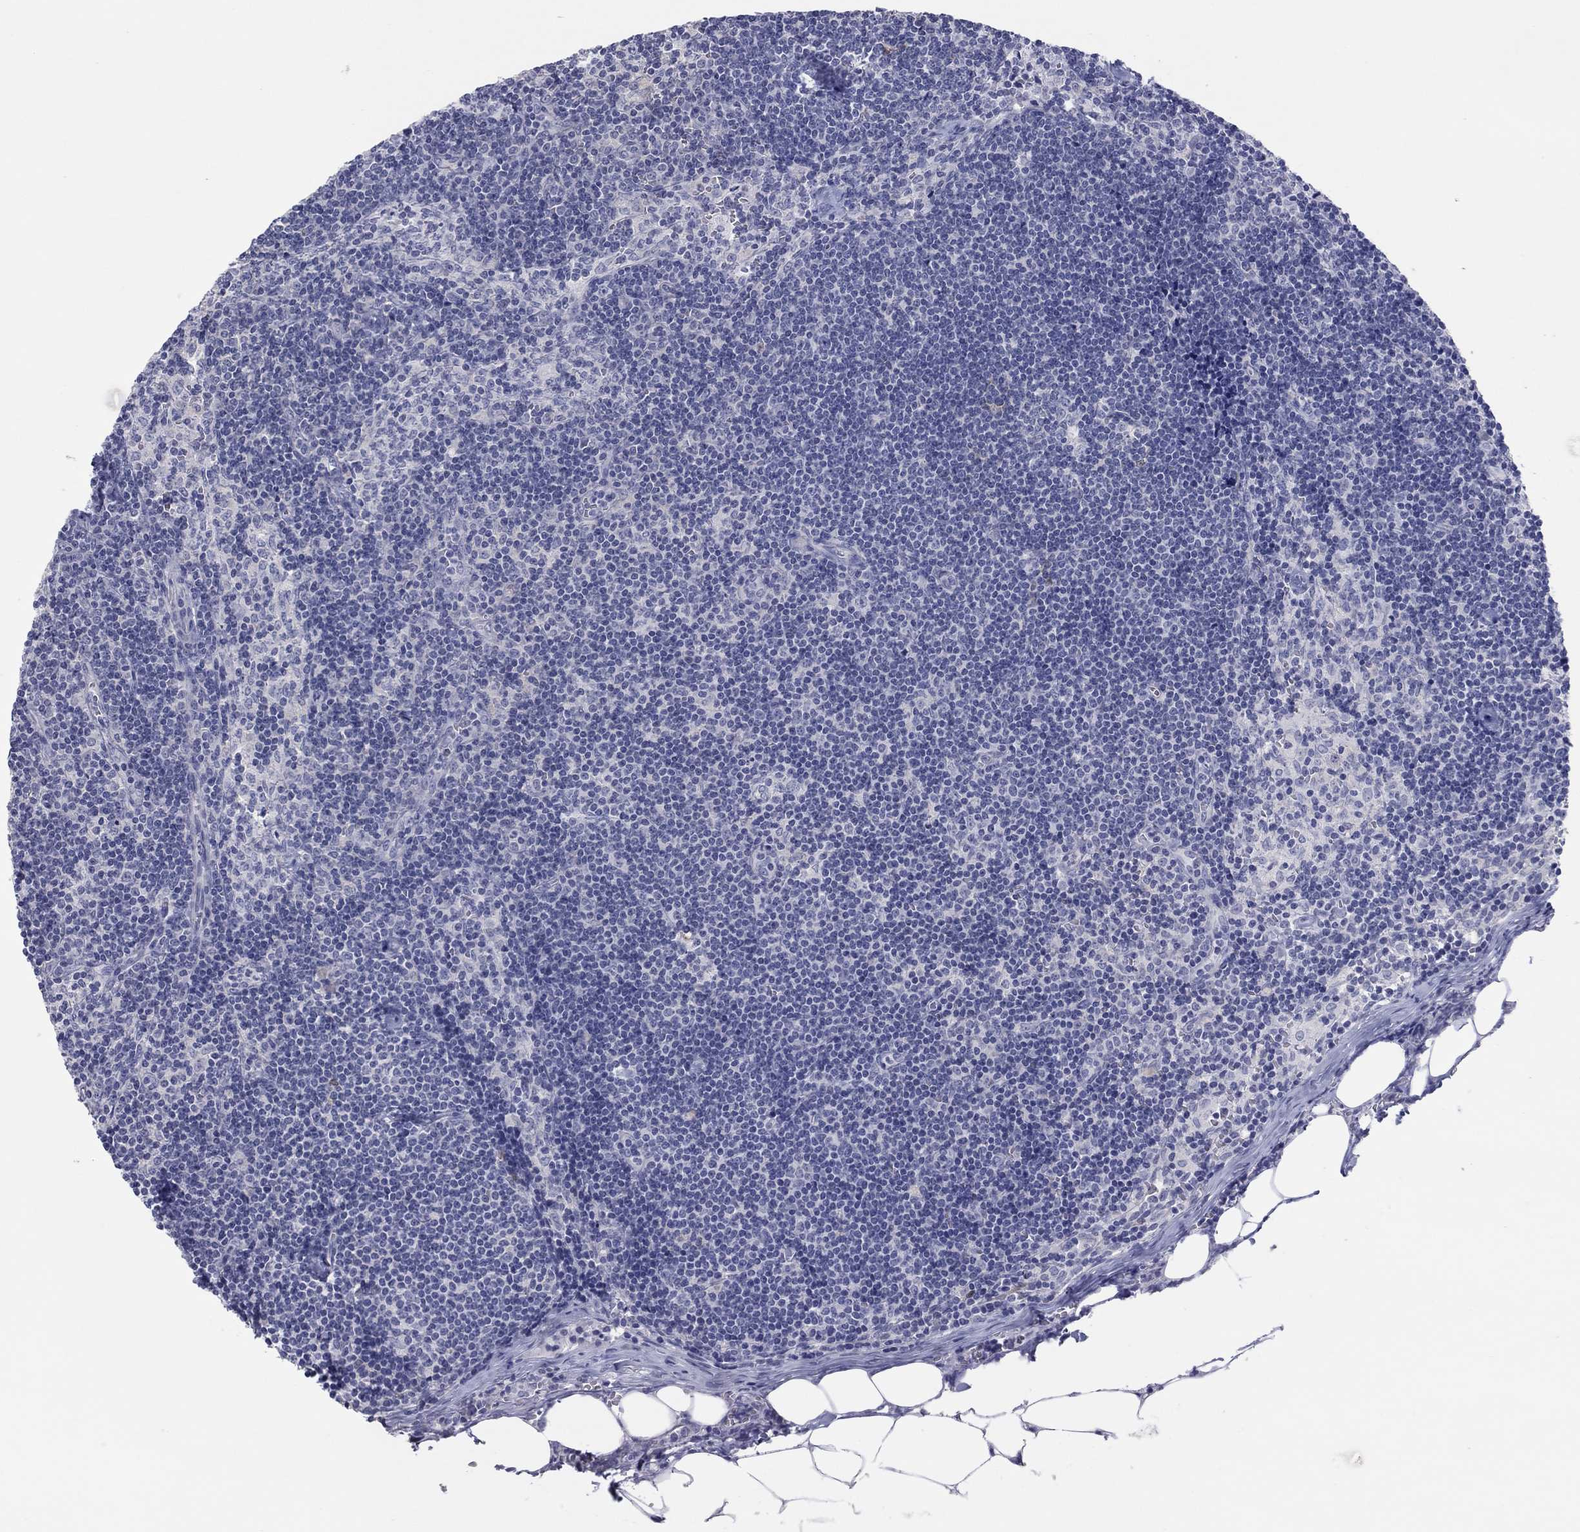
{"staining": {"intensity": "negative", "quantity": "none", "location": "none"}, "tissue": "lymph node", "cell_type": "Germinal center cells", "image_type": "normal", "snomed": [{"axis": "morphology", "description": "Normal tissue, NOS"}, {"axis": "topography", "description": "Lymph node"}], "caption": "This is an IHC image of normal lymph node. There is no positivity in germinal center cells.", "gene": "CPNE6", "patient": {"sex": "female", "age": 51}}